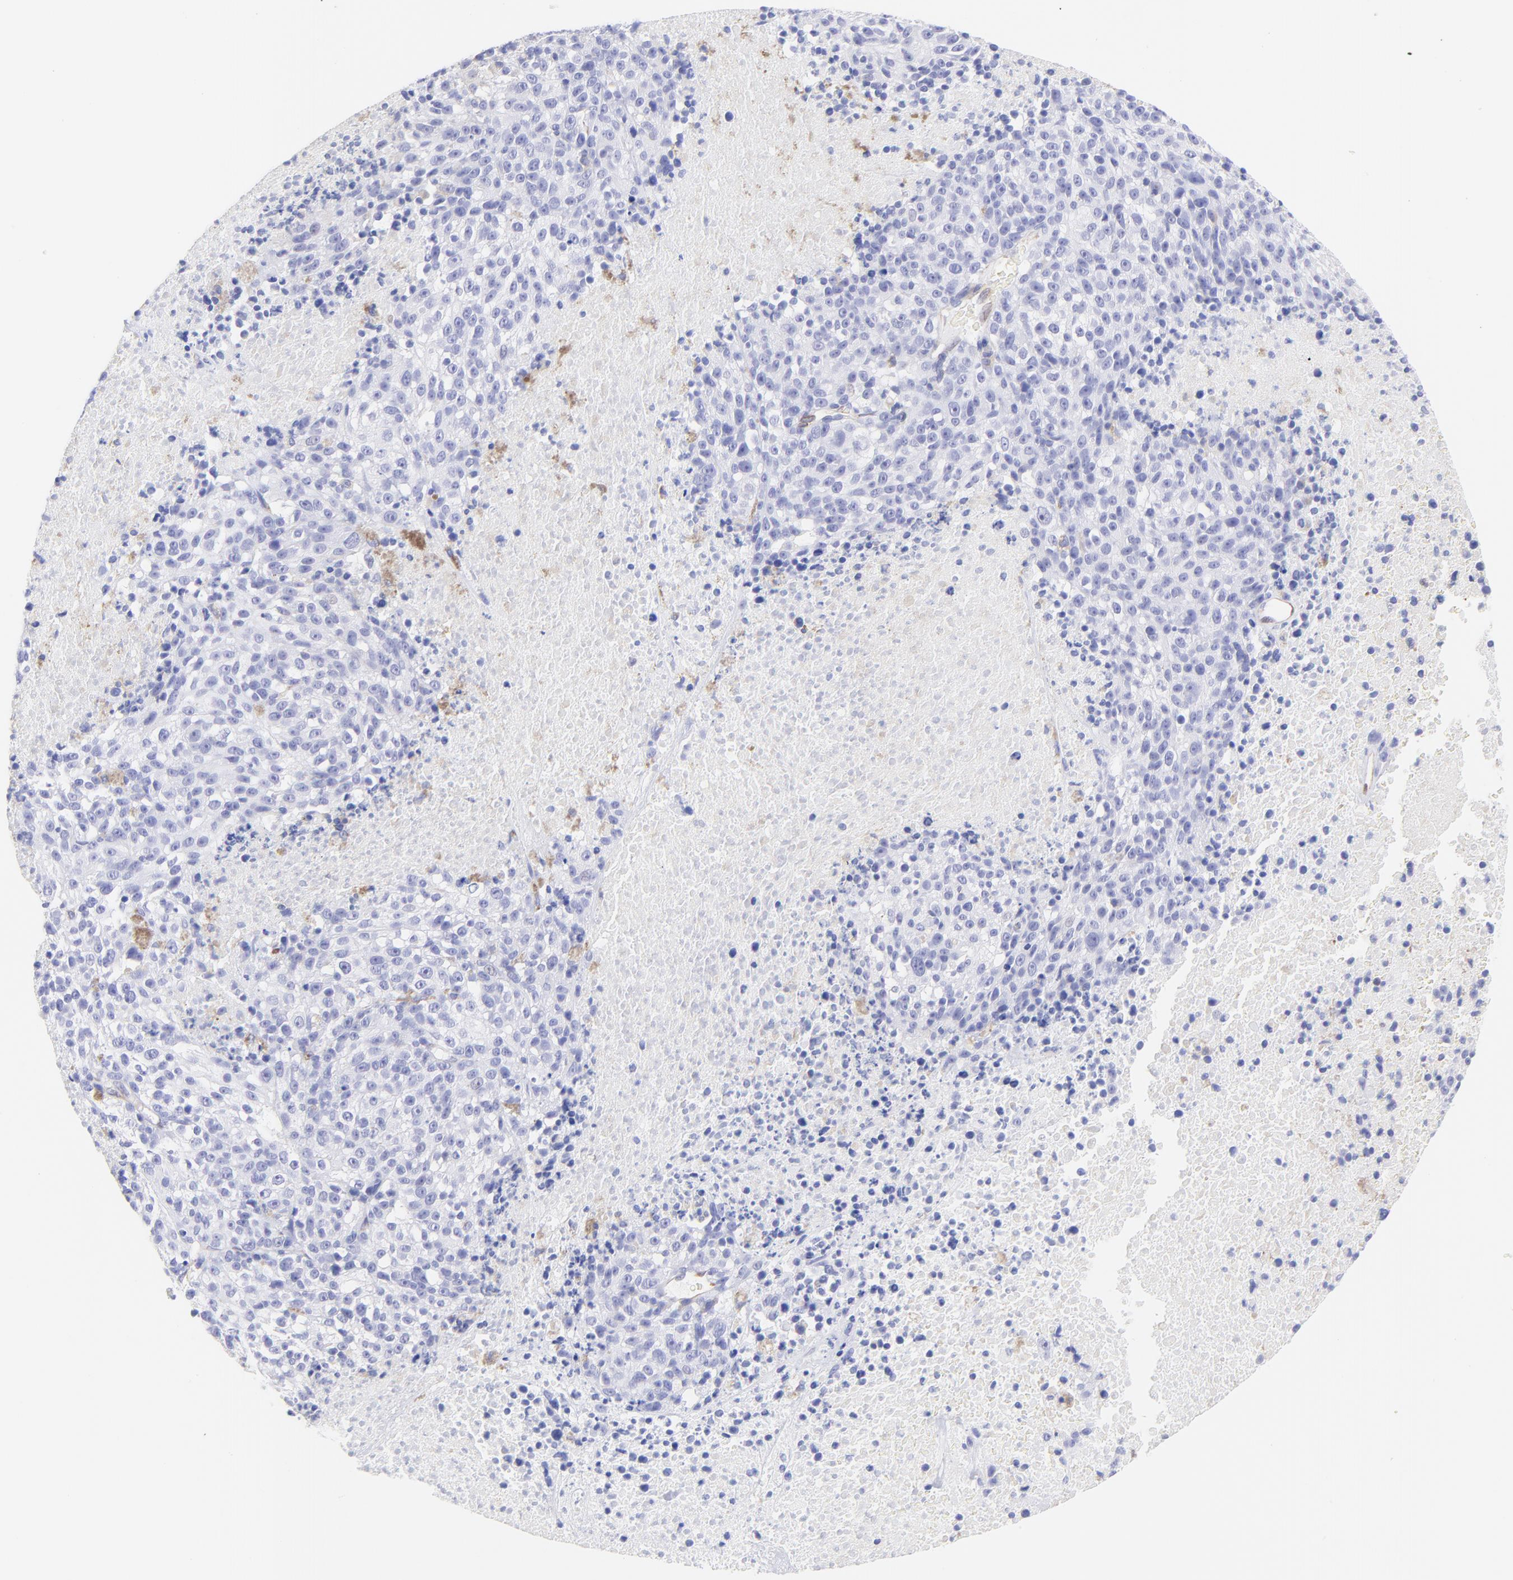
{"staining": {"intensity": "negative", "quantity": "none", "location": "none"}, "tissue": "melanoma", "cell_type": "Tumor cells", "image_type": "cancer", "snomed": [{"axis": "morphology", "description": "Malignant melanoma, Metastatic site"}, {"axis": "topography", "description": "Cerebral cortex"}], "caption": "Tumor cells are negative for protein expression in human malignant melanoma (metastatic site).", "gene": "IRAG2", "patient": {"sex": "female", "age": 52}}